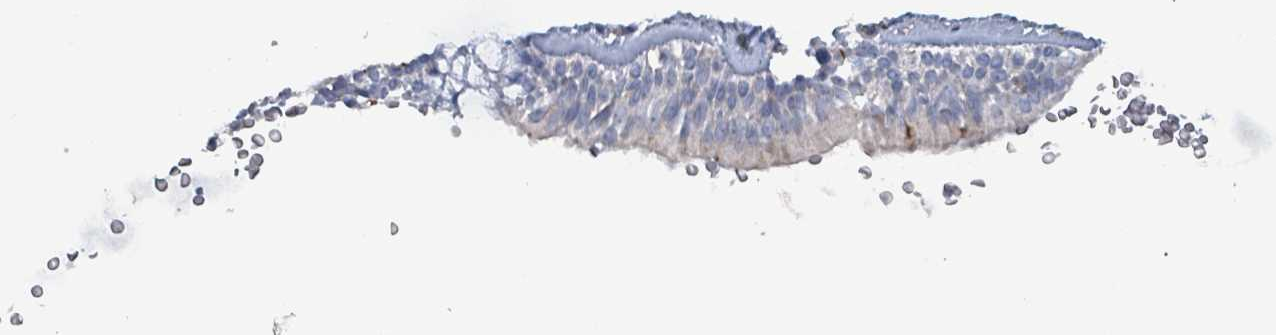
{"staining": {"intensity": "negative", "quantity": "none", "location": "none"}, "tissue": "bronchus", "cell_type": "Respiratory epithelial cells", "image_type": "normal", "snomed": [{"axis": "morphology", "description": "Normal tissue, NOS"}, {"axis": "topography", "description": "Lymph node"}, {"axis": "topography", "description": "Cartilage tissue"}, {"axis": "topography", "description": "Bronchus"}], "caption": "High power microscopy photomicrograph of an immunohistochemistry histopathology image of benign bronchus, revealing no significant expression in respiratory epithelial cells.", "gene": "TAAR5", "patient": {"sex": "female", "age": 70}}